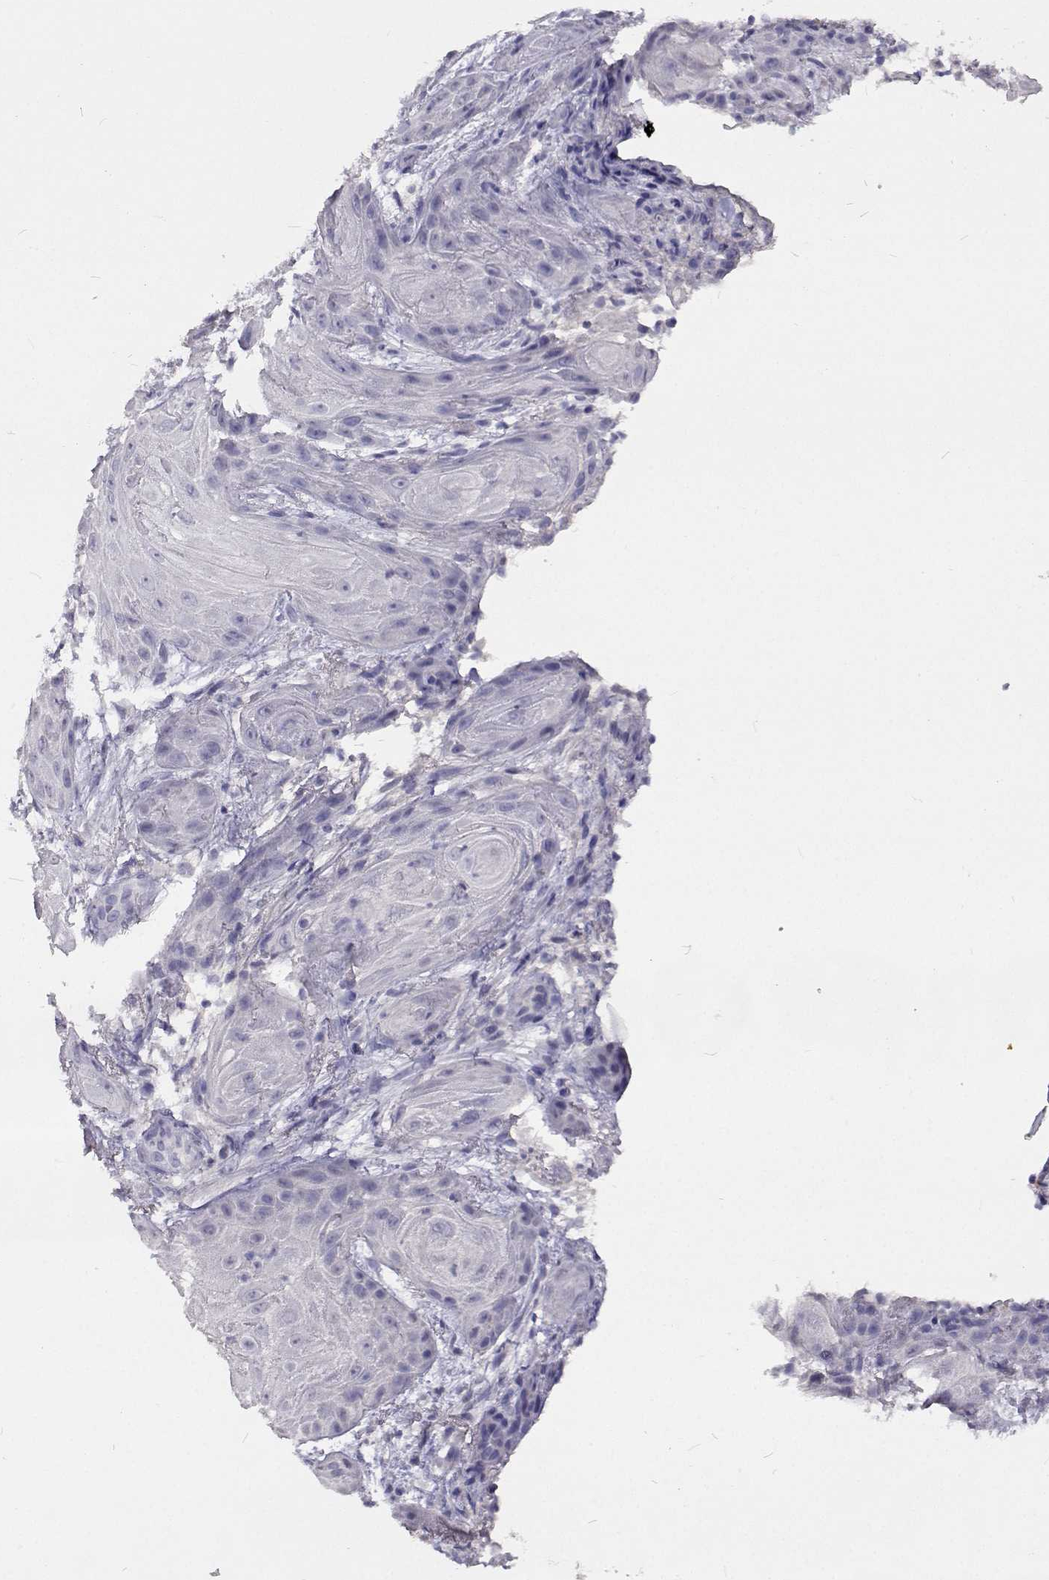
{"staining": {"intensity": "negative", "quantity": "none", "location": "none"}, "tissue": "skin cancer", "cell_type": "Tumor cells", "image_type": "cancer", "snomed": [{"axis": "morphology", "description": "Squamous cell carcinoma, NOS"}, {"axis": "topography", "description": "Skin"}], "caption": "Immunohistochemistry (IHC) image of neoplastic tissue: human skin cancer stained with DAB shows no significant protein positivity in tumor cells.", "gene": "CFAP44", "patient": {"sex": "male", "age": 62}}